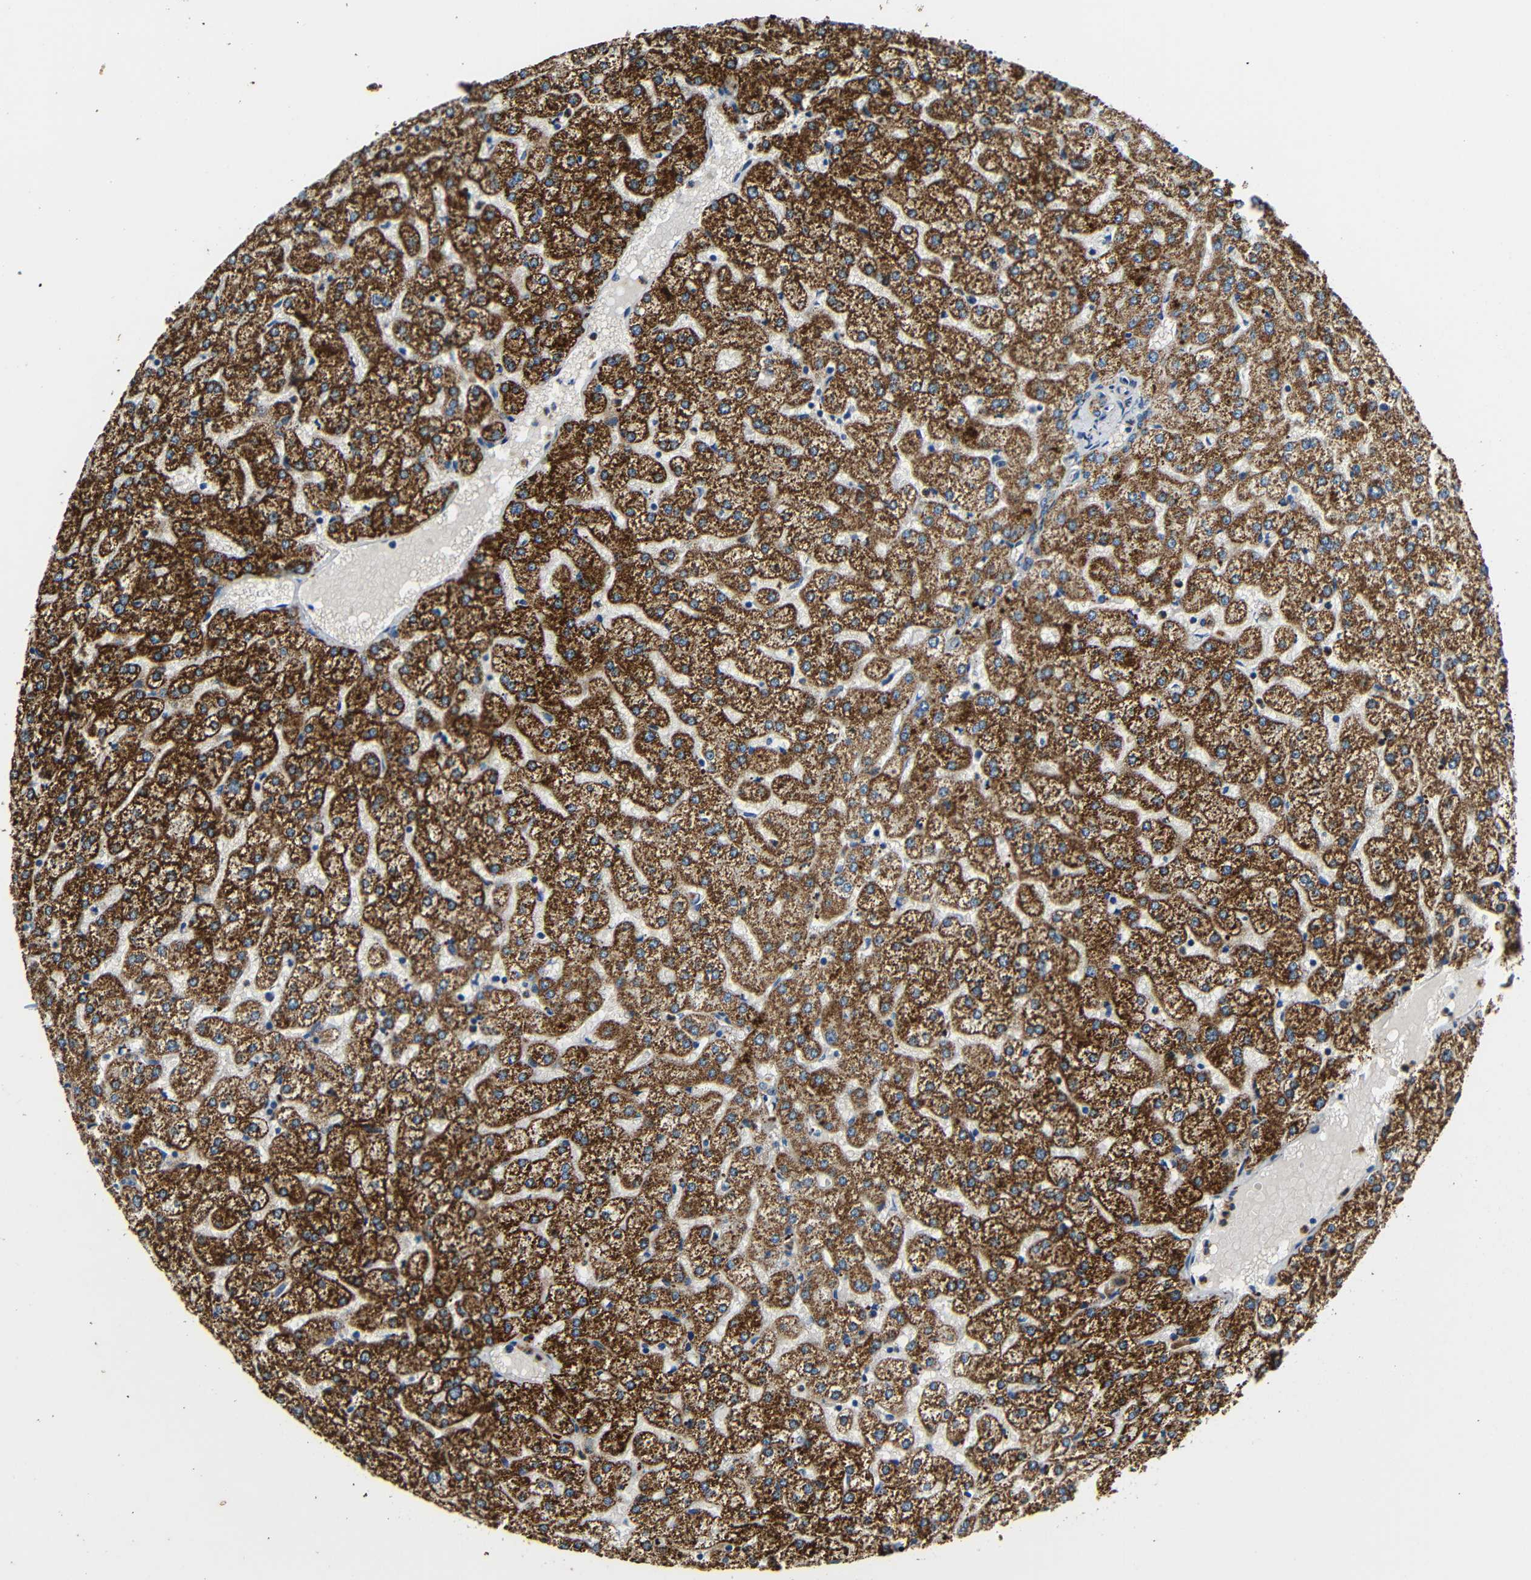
{"staining": {"intensity": "moderate", "quantity": ">75%", "location": "cytoplasmic/membranous"}, "tissue": "liver", "cell_type": "Cholangiocytes", "image_type": "normal", "snomed": [{"axis": "morphology", "description": "Normal tissue, NOS"}, {"axis": "topography", "description": "Liver"}], "caption": "About >75% of cholangiocytes in unremarkable liver reveal moderate cytoplasmic/membranous protein expression as visualized by brown immunohistochemical staining.", "gene": "GALNT18", "patient": {"sex": "female", "age": 32}}